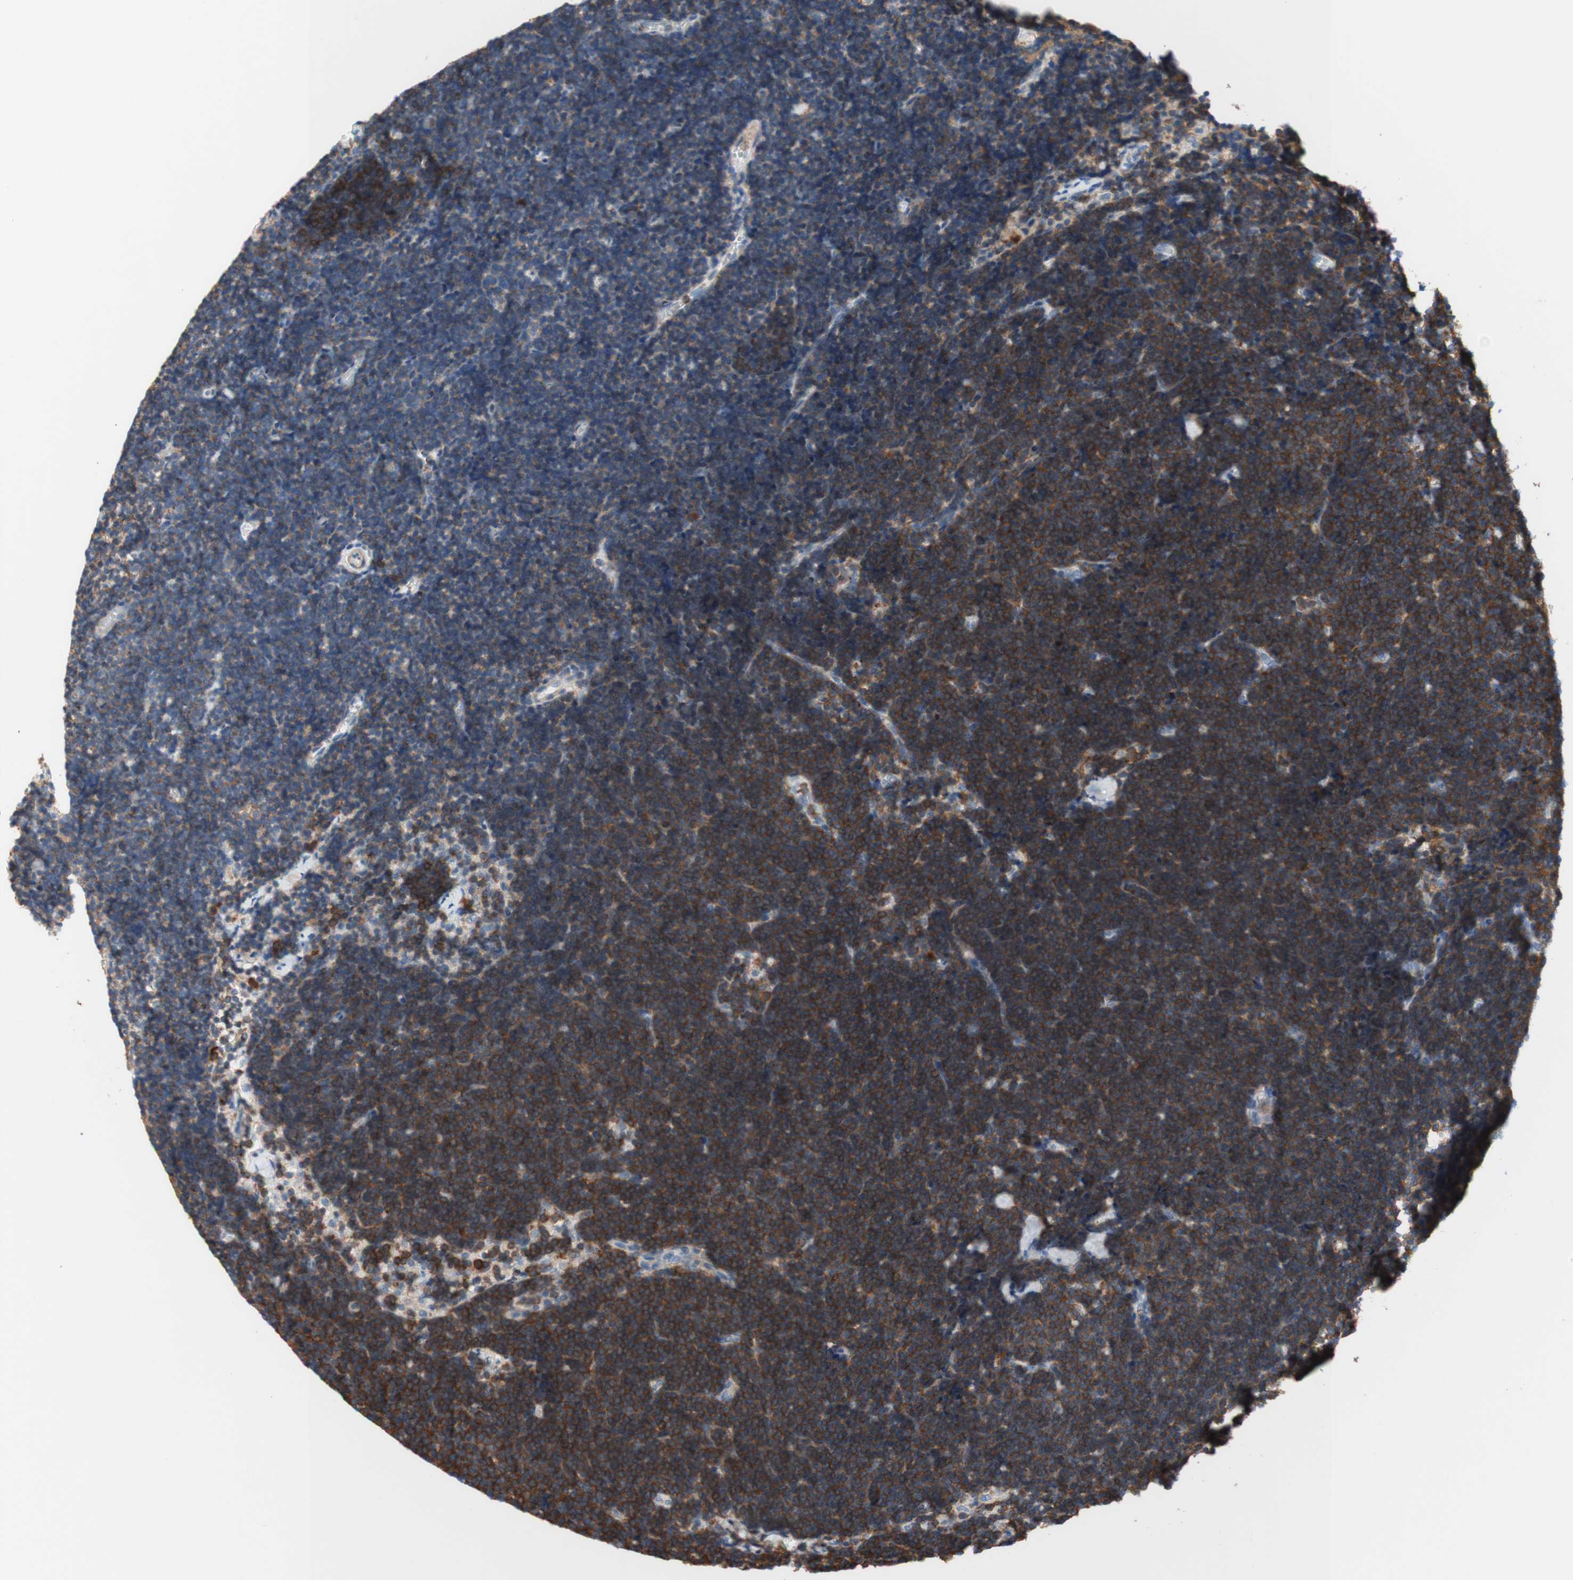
{"staining": {"intensity": "strong", "quantity": ">75%", "location": "cytoplasmic/membranous"}, "tissue": "lymph node", "cell_type": "Germinal center cells", "image_type": "normal", "snomed": [{"axis": "morphology", "description": "Normal tissue, NOS"}, {"axis": "topography", "description": "Lymph node"}], "caption": "Lymph node stained with IHC shows strong cytoplasmic/membranous positivity in about >75% of germinal center cells. The staining was performed using DAB, with brown indicating positive protein expression. Nuclei are stained blue with hematoxylin.", "gene": "SPINK6", "patient": {"sex": "male", "age": 63}}